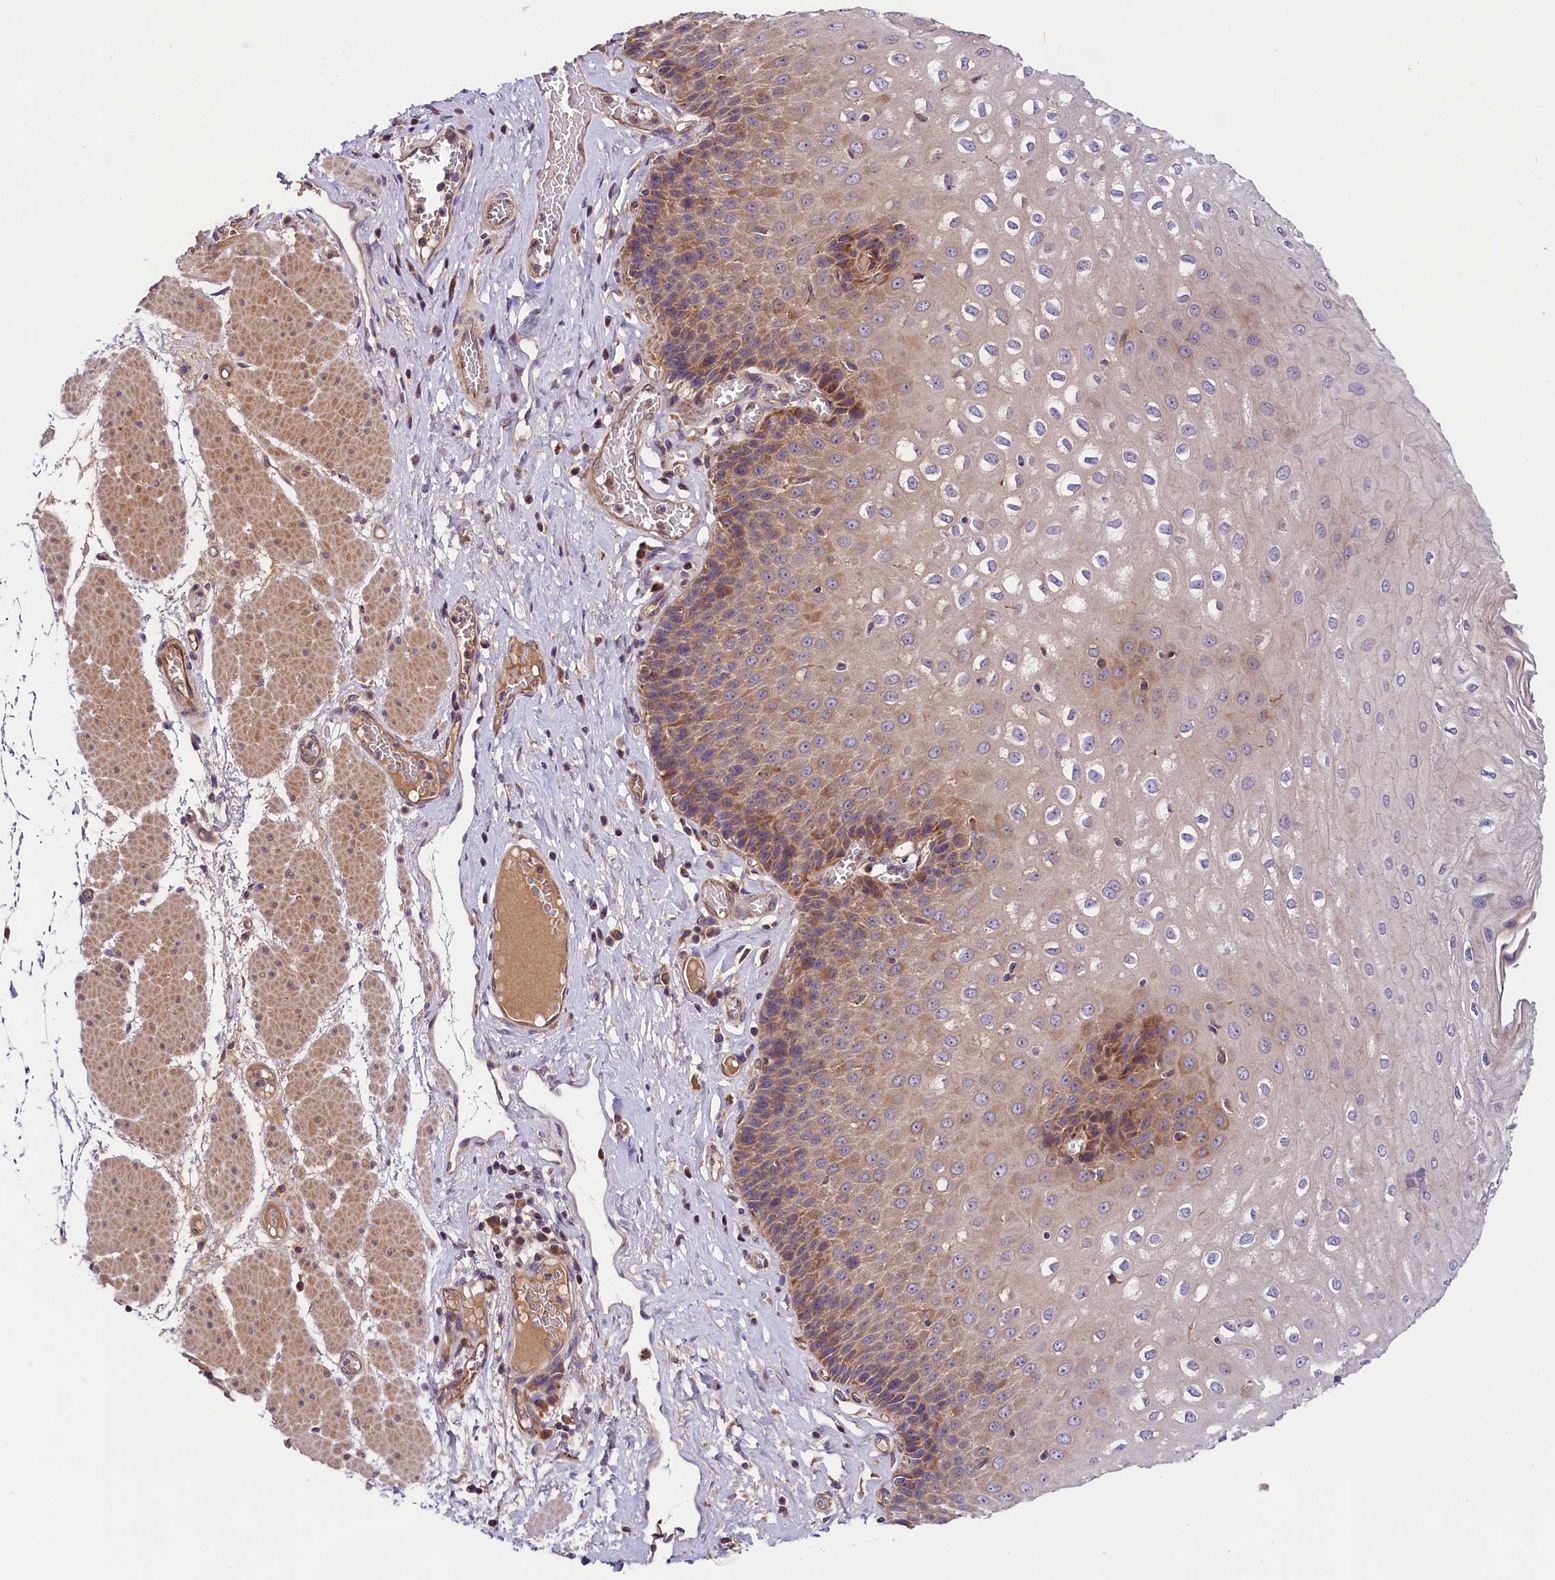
{"staining": {"intensity": "moderate", "quantity": "25%-75%", "location": "cytoplasmic/membranous"}, "tissue": "esophagus", "cell_type": "Squamous epithelial cells", "image_type": "normal", "snomed": [{"axis": "morphology", "description": "Normal tissue, NOS"}, {"axis": "topography", "description": "Esophagus"}], "caption": "Immunohistochemical staining of benign esophagus exhibits moderate cytoplasmic/membranous protein expression in approximately 25%-75% of squamous epithelial cells. (IHC, brightfield microscopy, high magnification).", "gene": "SPG11", "patient": {"sex": "male", "age": 60}}